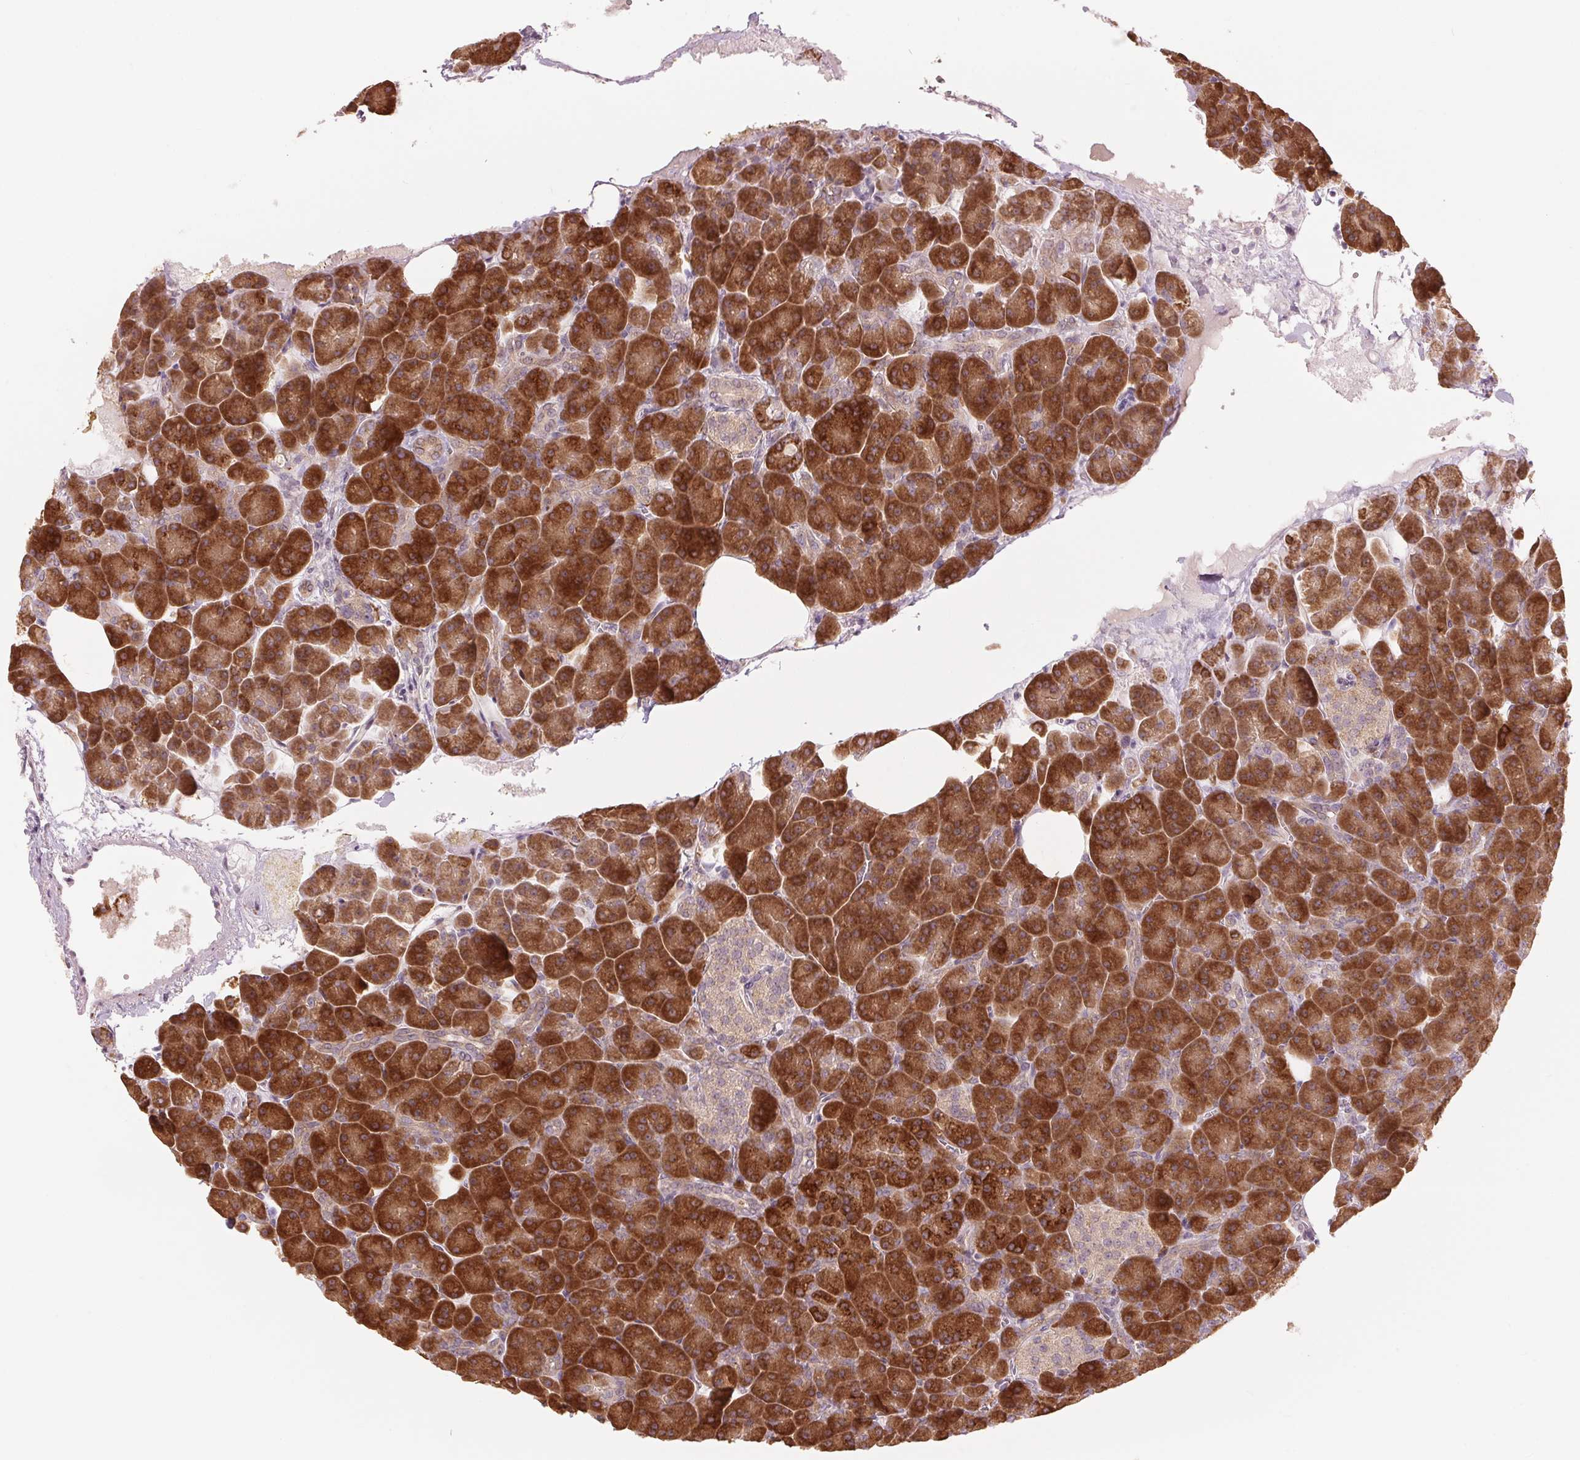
{"staining": {"intensity": "strong", "quantity": ">75%", "location": "cytoplasmic/membranous"}, "tissue": "pancreas", "cell_type": "Exocrine glandular cells", "image_type": "normal", "snomed": [{"axis": "morphology", "description": "Normal tissue, NOS"}, {"axis": "topography", "description": "Pancreas"}], "caption": "Benign pancreas exhibits strong cytoplasmic/membranous expression in about >75% of exocrine glandular cells, visualized by immunohistochemistry.", "gene": "TMED6", "patient": {"sex": "female", "age": 74}}